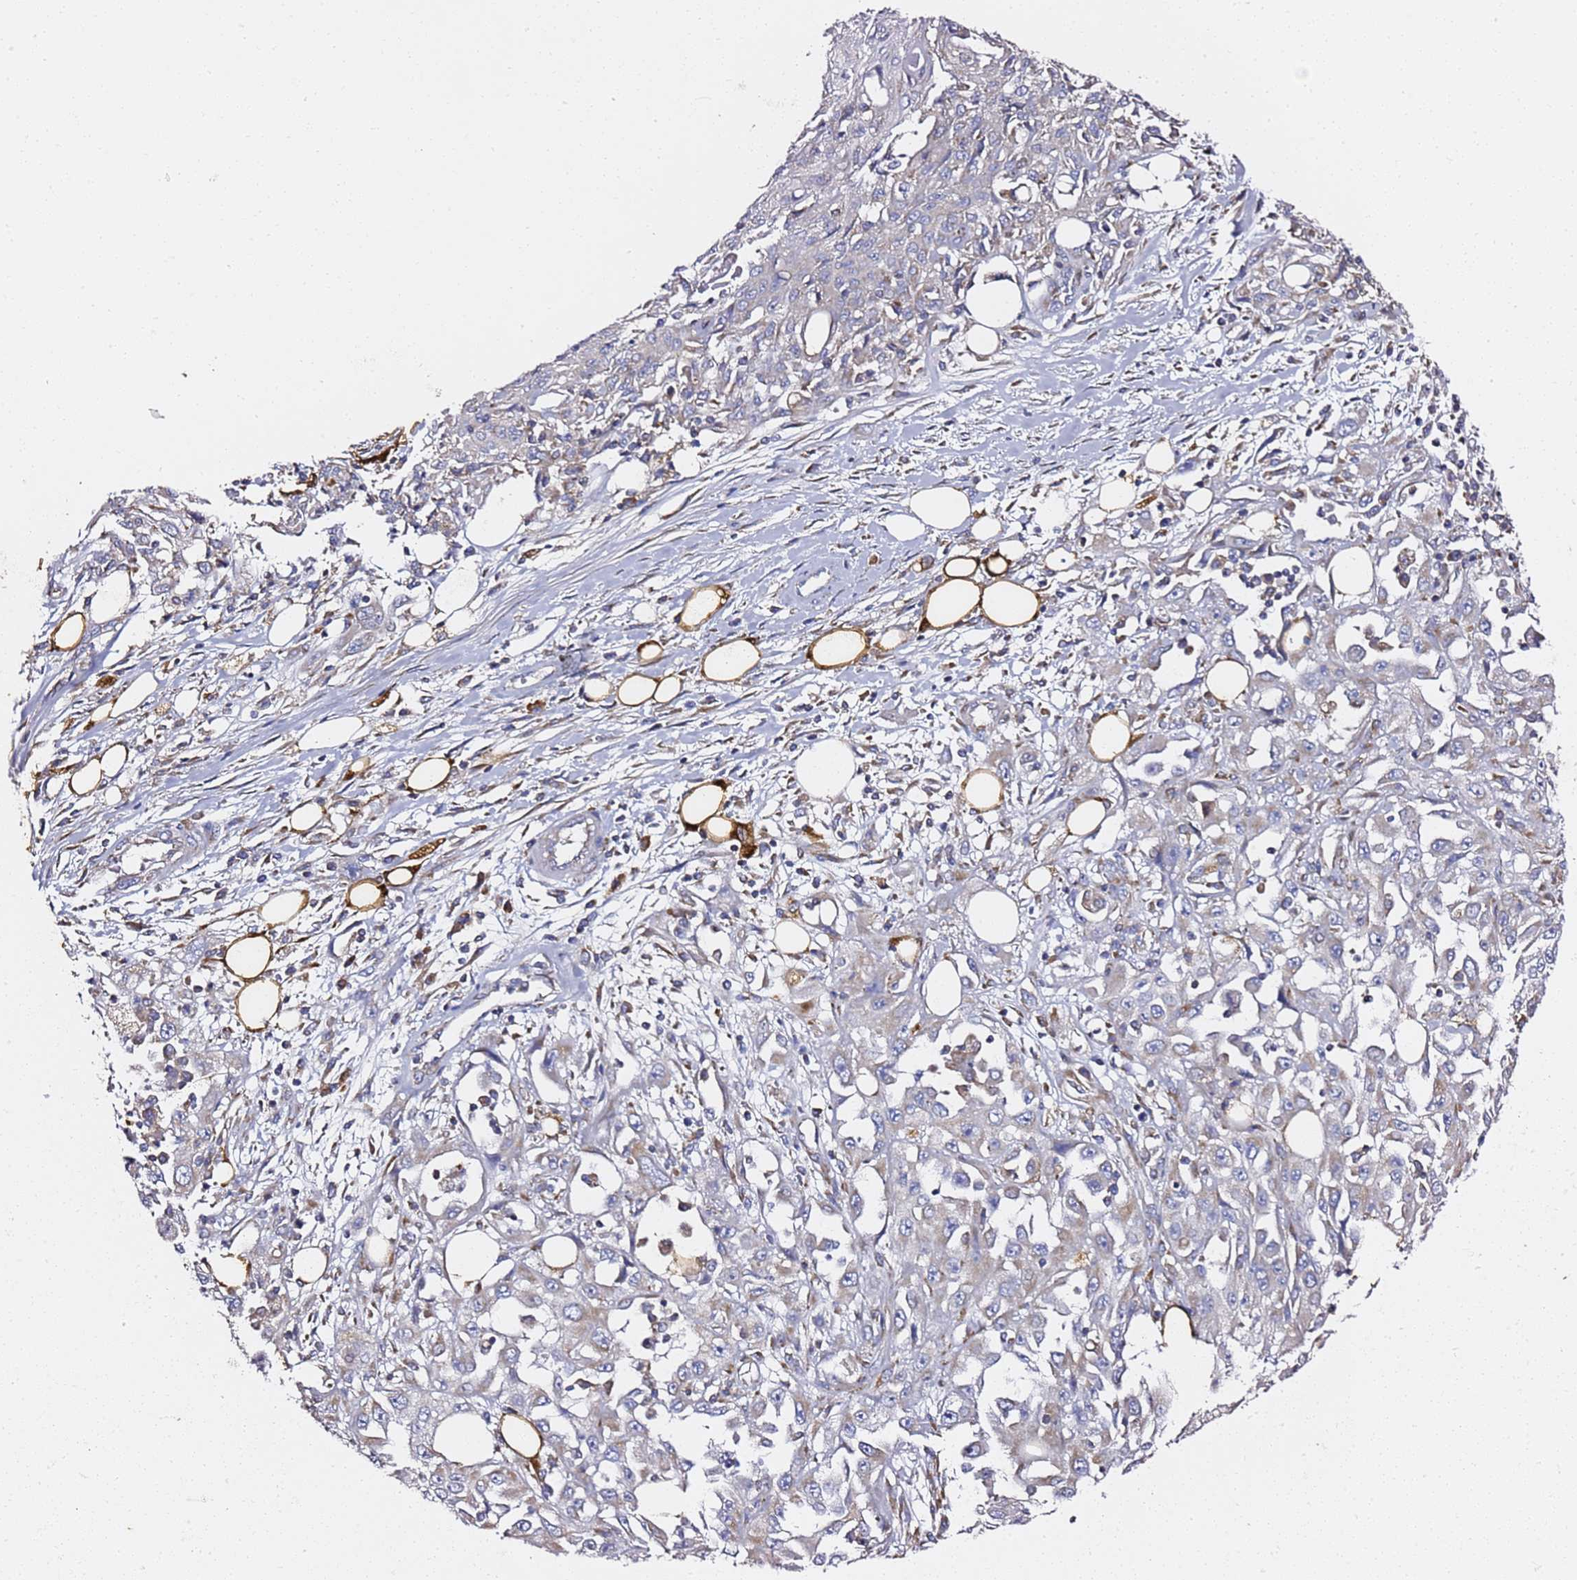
{"staining": {"intensity": "weak", "quantity": "<25%", "location": "cytoplasmic/membranous"}, "tissue": "skin cancer", "cell_type": "Tumor cells", "image_type": "cancer", "snomed": [{"axis": "morphology", "description": "Squamous cell carcinoma, NOS"}, {"axis": "morphology", "description": "Squamous cell carcinoma, metastatic, NOS"}, {"axis": "topography", "description": "Skin"}, {"axis": "topography", "description": "Lymph node"}], "caption": "IHC of human skin cancer demonstrates no expression in tumor cells. (DAB (3,3'-diaminobenzidine) immunohistochemistry (IHC) with hematoxylin counter stain).", "gene": "C19orf12", "patient": {"sex": "male", "age": 75}}